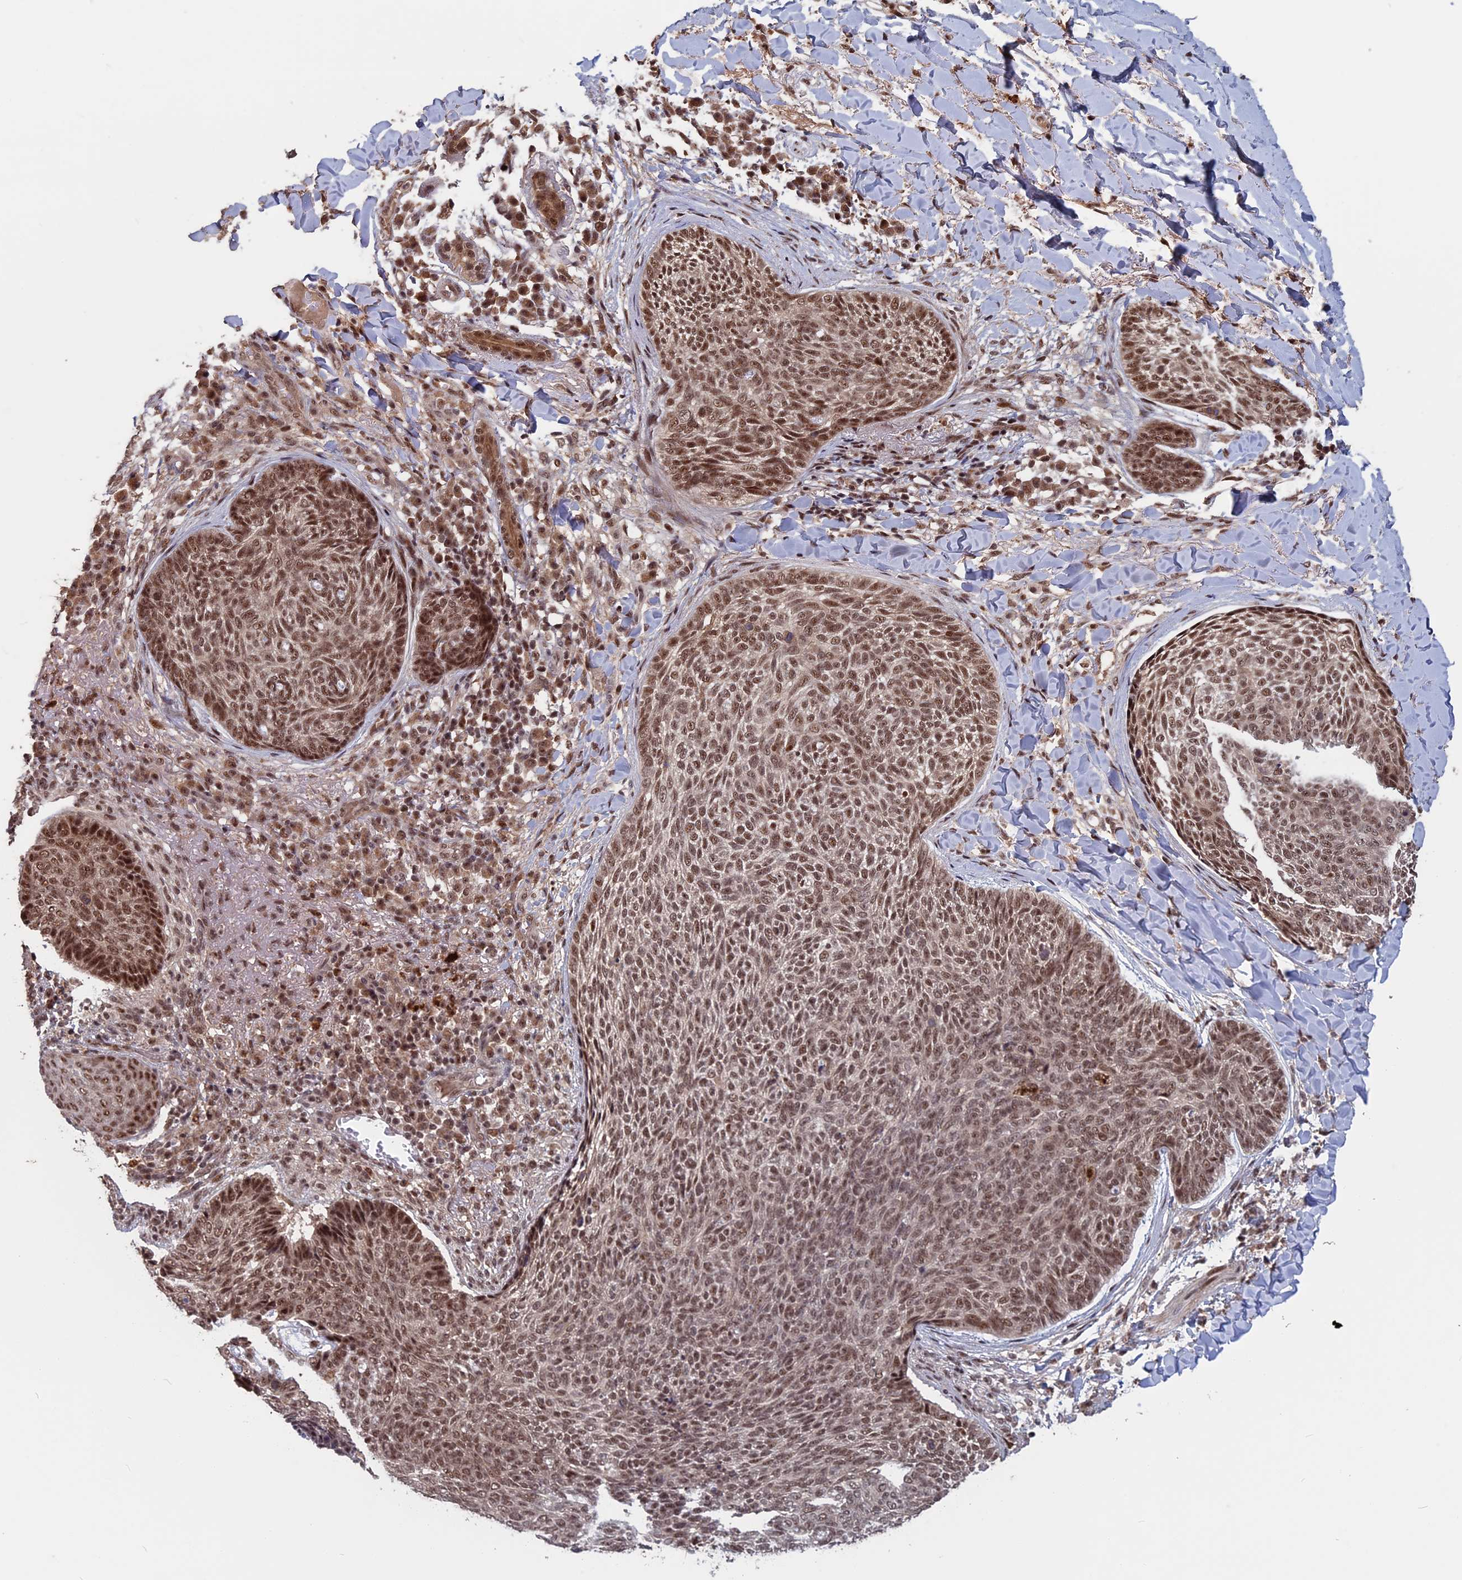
{"staining": {"intensity": "moderate", "quantity": ">75%", "location": "nuclear"}, "tissue": "skin cancer", "cell_type": "Tumor cells", "image_type": "cancer", "snomed": [{"axis": "morphology", "description": "Basal cell carcinoma"}, {"axis": "topography", "description": "Skin"}], "caption": "Human basal cell carcinoma (skin) stained with a protein marker exhibits moderate staining in tumor cells.", "gene": "CACTIN", "patient": {"sex": "male", "age": 85}}